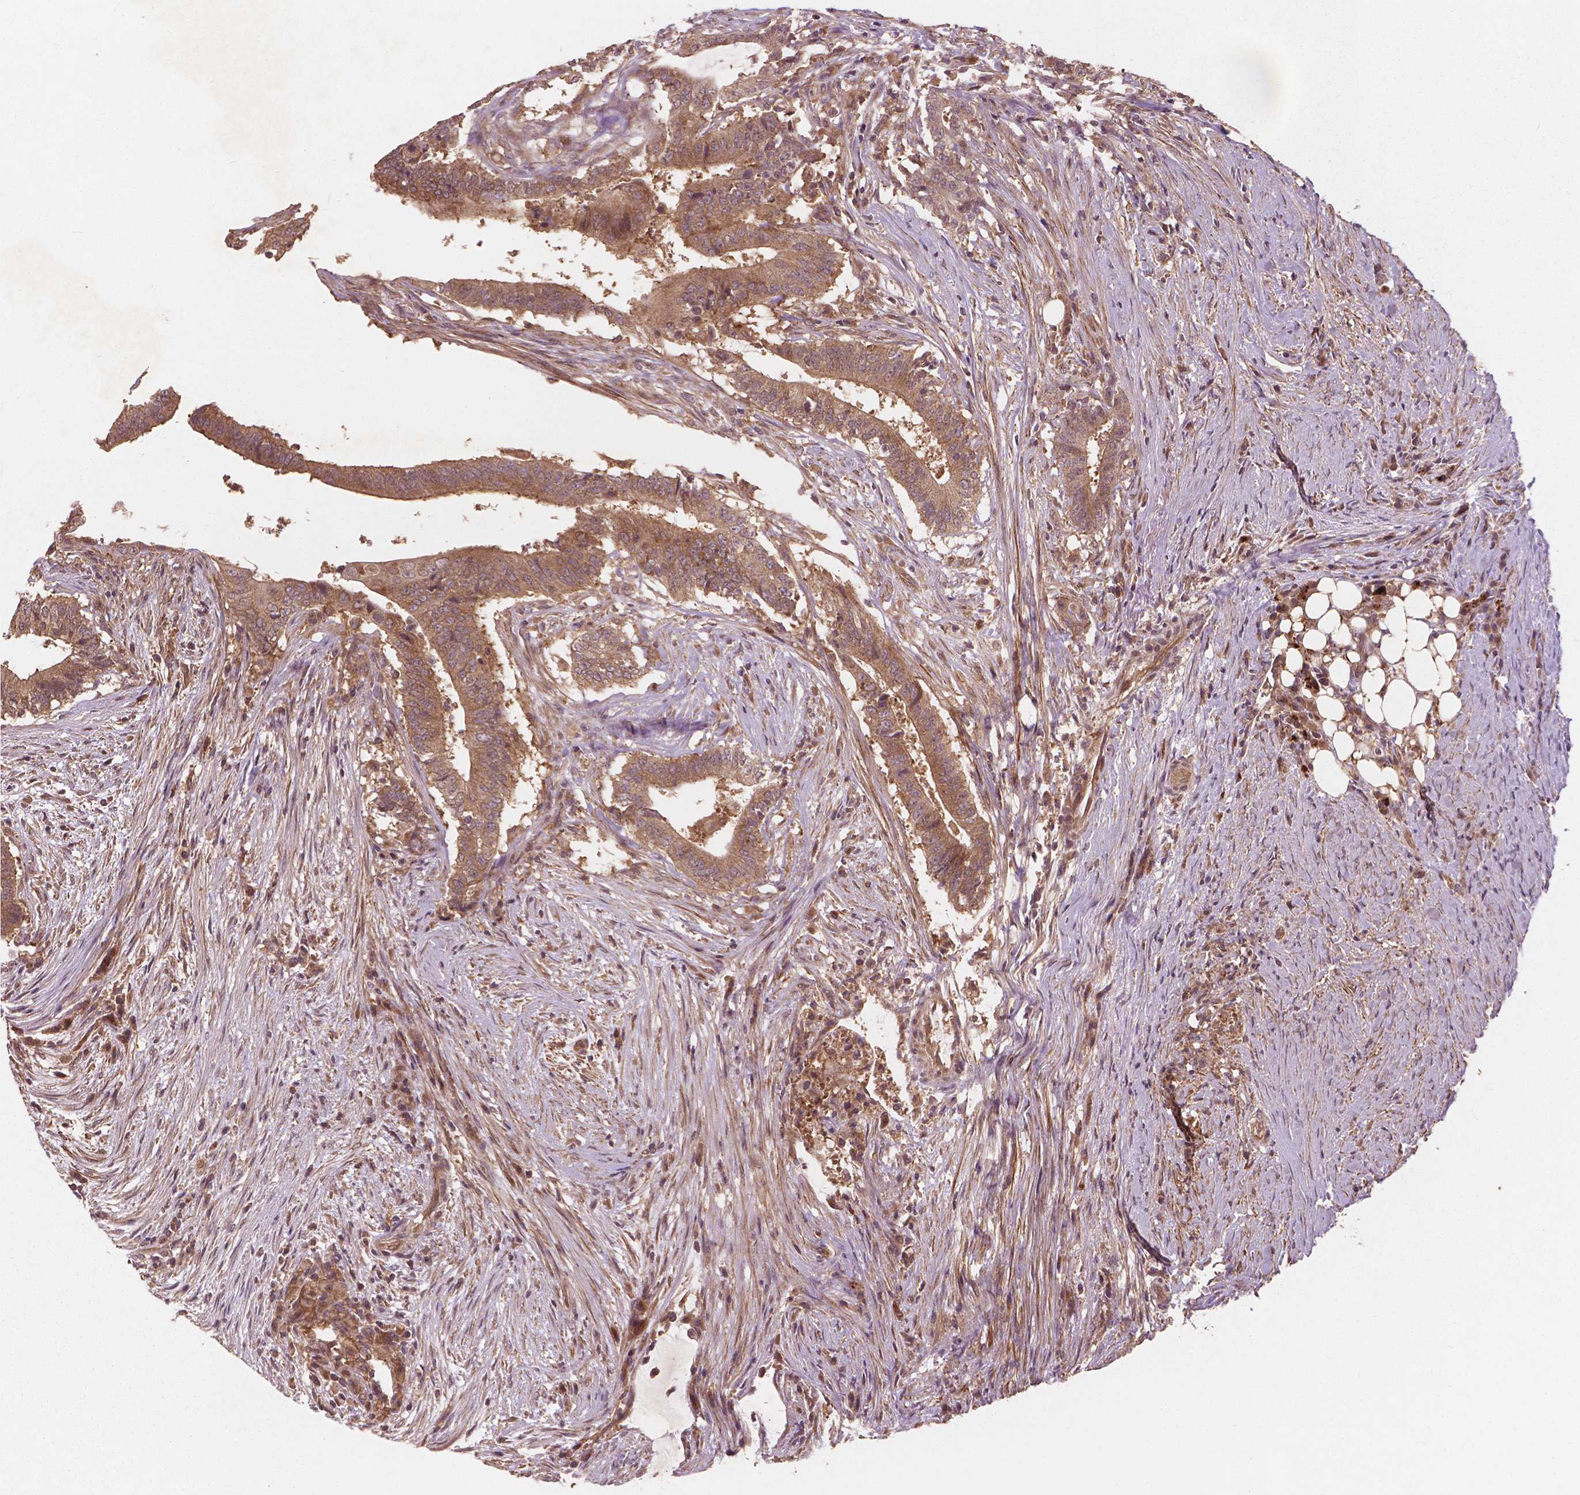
{"staining": {"intensity": "moderate", "quantity": ">75%", "location": "cytoplasmic/membranous"}, "tissue": "colorectal cancer", "cell_type": "Tumor cells", "image_type": "cancer", "snomed": [{"axis": "morphology", "description": "Adenocarcinoma, NOS"}, {"axis": "topography", "description": "Colon"}], "caption": "A brown stain highlights moderate cytoplasmic/membranous staining of a protein in colorectal cancer tumor cells. The protein is stained brown, and the nuclei are stained in blue (DAB (3,3'-diaminobenzidine) IHC with brightfield microscopy, high magnification).", "gene": "CYFIP2", "patient": {"sex": "female", "age": 43}}